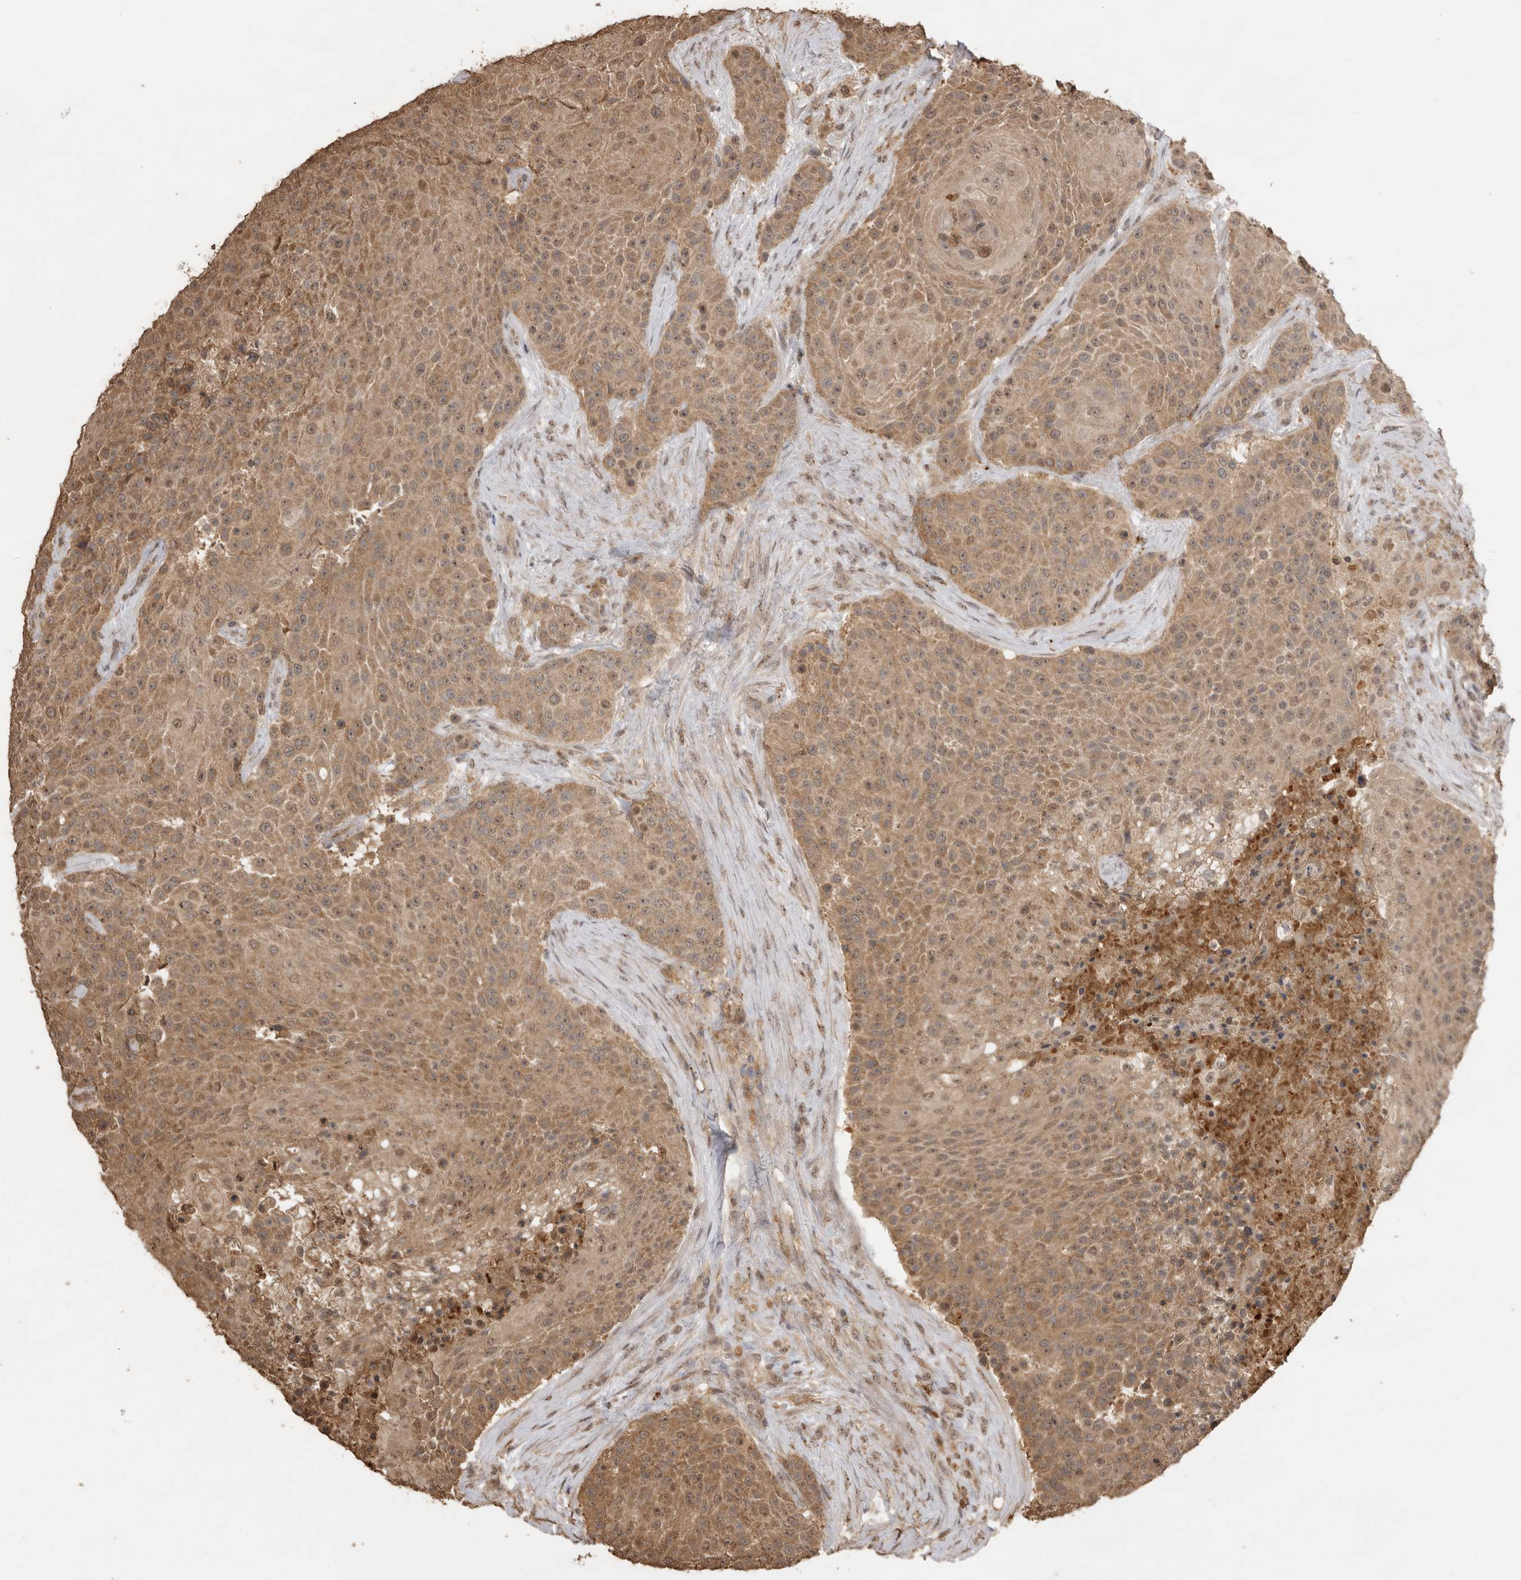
{"staining": {"intensity": "moderate", "quantity": ">75%", "location": "cytoplasmic/membranous,nuclear"}, "tissue": "urothelial cancer", "cell_type": "Tumor cells", "image_type": "cancer", "snomed": [{"axis": "morphology", "description": "Urothelial carcinoma, High grade"}, {"axis": "topography", "description": "Urinary bladder"}], "caption": "High-power microscopy captured an immunohistochemistry micrograph of urothelial carcinoma (high-grade), revealing moderate cytoplasmic/membranous and nuclear positivity in about >75% of tumor cells.", "gene": "JAG2", "patient": {"sex": "female", "age": 63}}